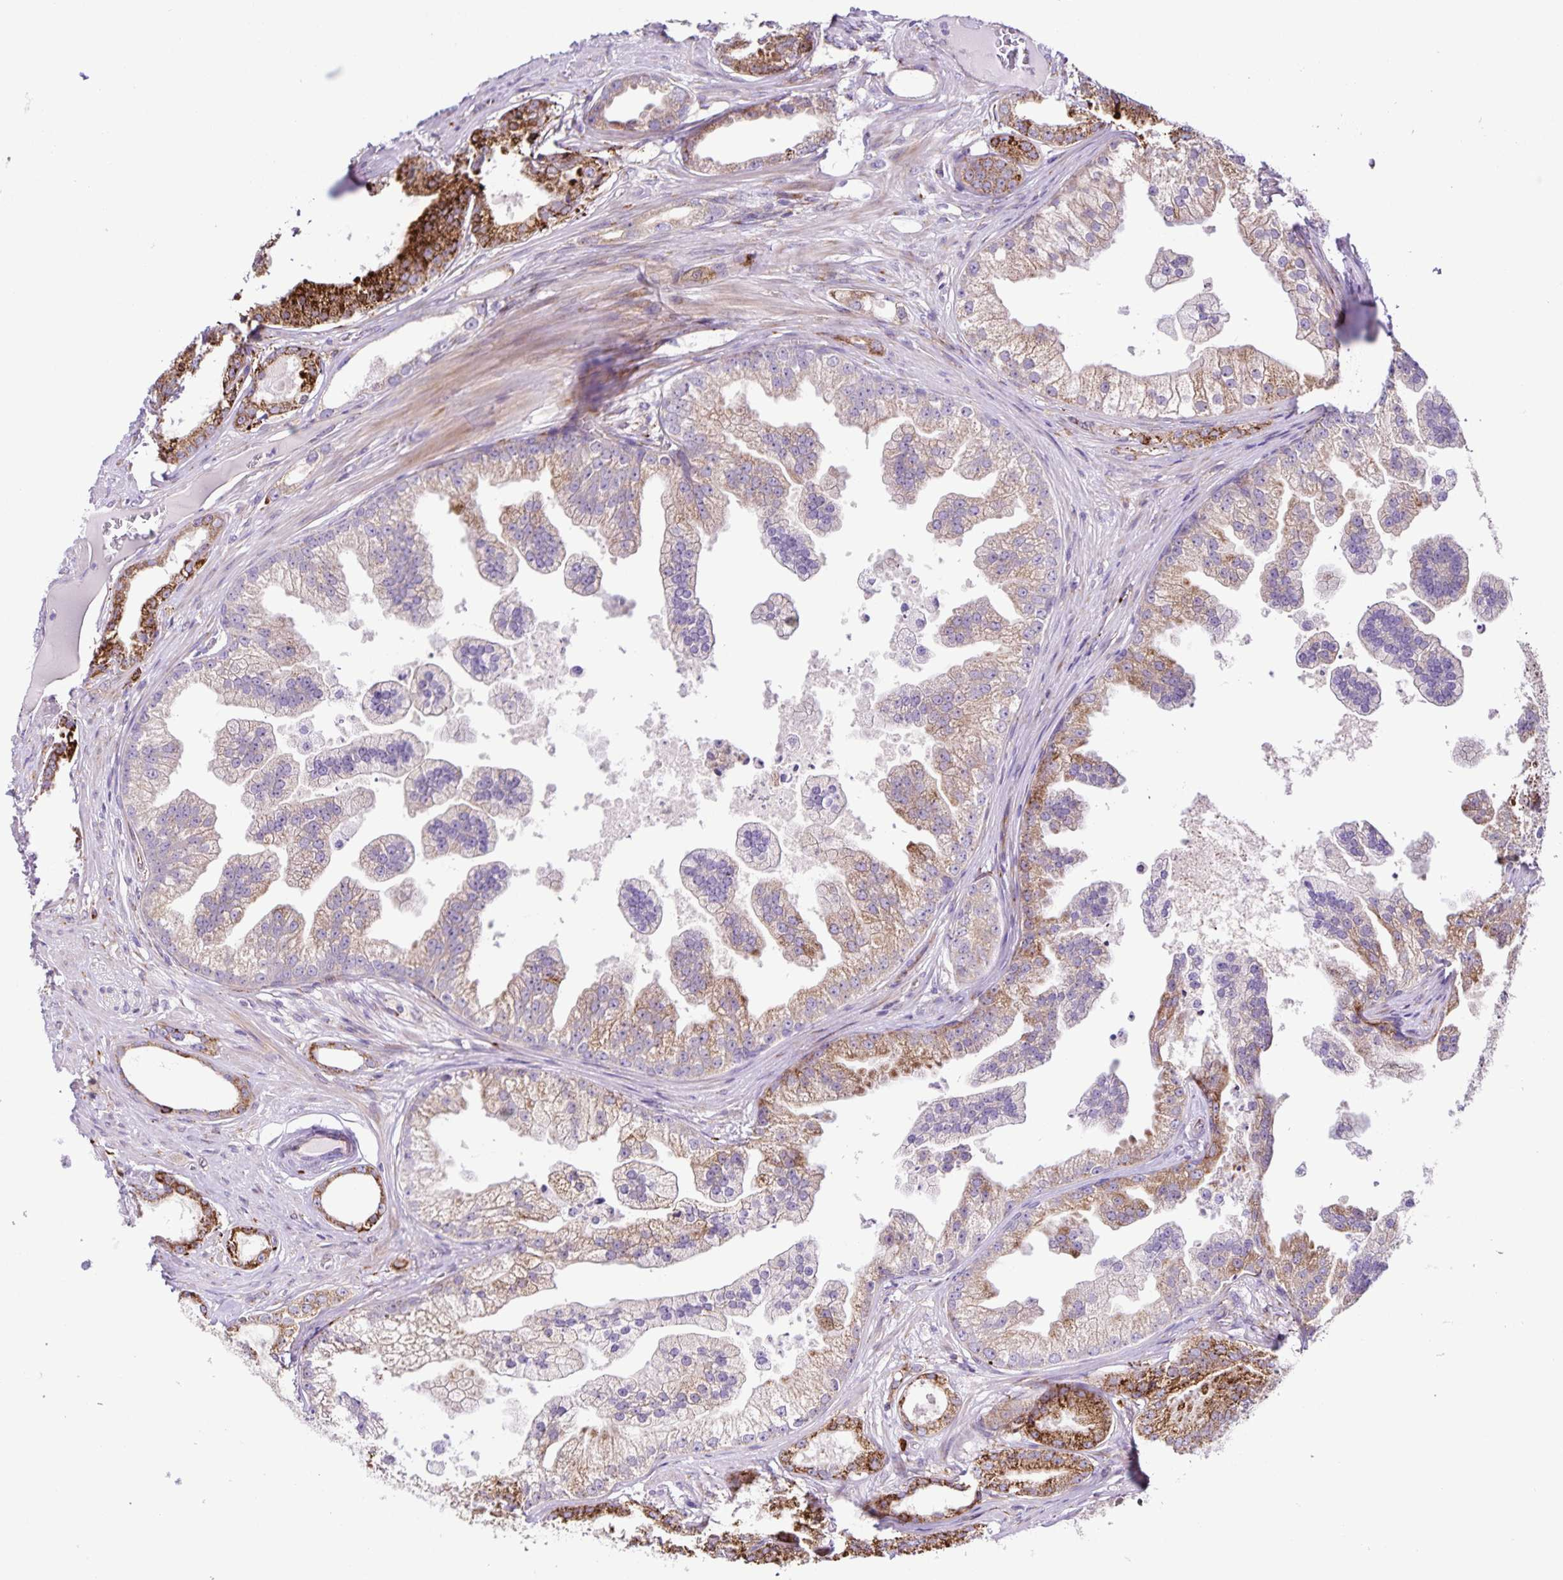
{"staining": {"intensity": "moderate", "quantity": "25%-75%", "location": "cytoplasmic/membranous"}, "tissue": "prostate cancer", "cell_type": "Tumor cells", "image_type": "cancer", "snomed": [{"axis": "morphology", "description": "Adenocarcinoma, Low grade"}, {"axis": "topography", "description": "Prostate"}], "caption": "This photomicrograph reveals immunohistochemistry (IHC) staining of prostate cancer, with medium moderate cytoplasmic/membranous expression in approximately 25%-75% of tumor cells.", "gene": "OSBPL5", "patient": {"sex": "male", "age": 65}}